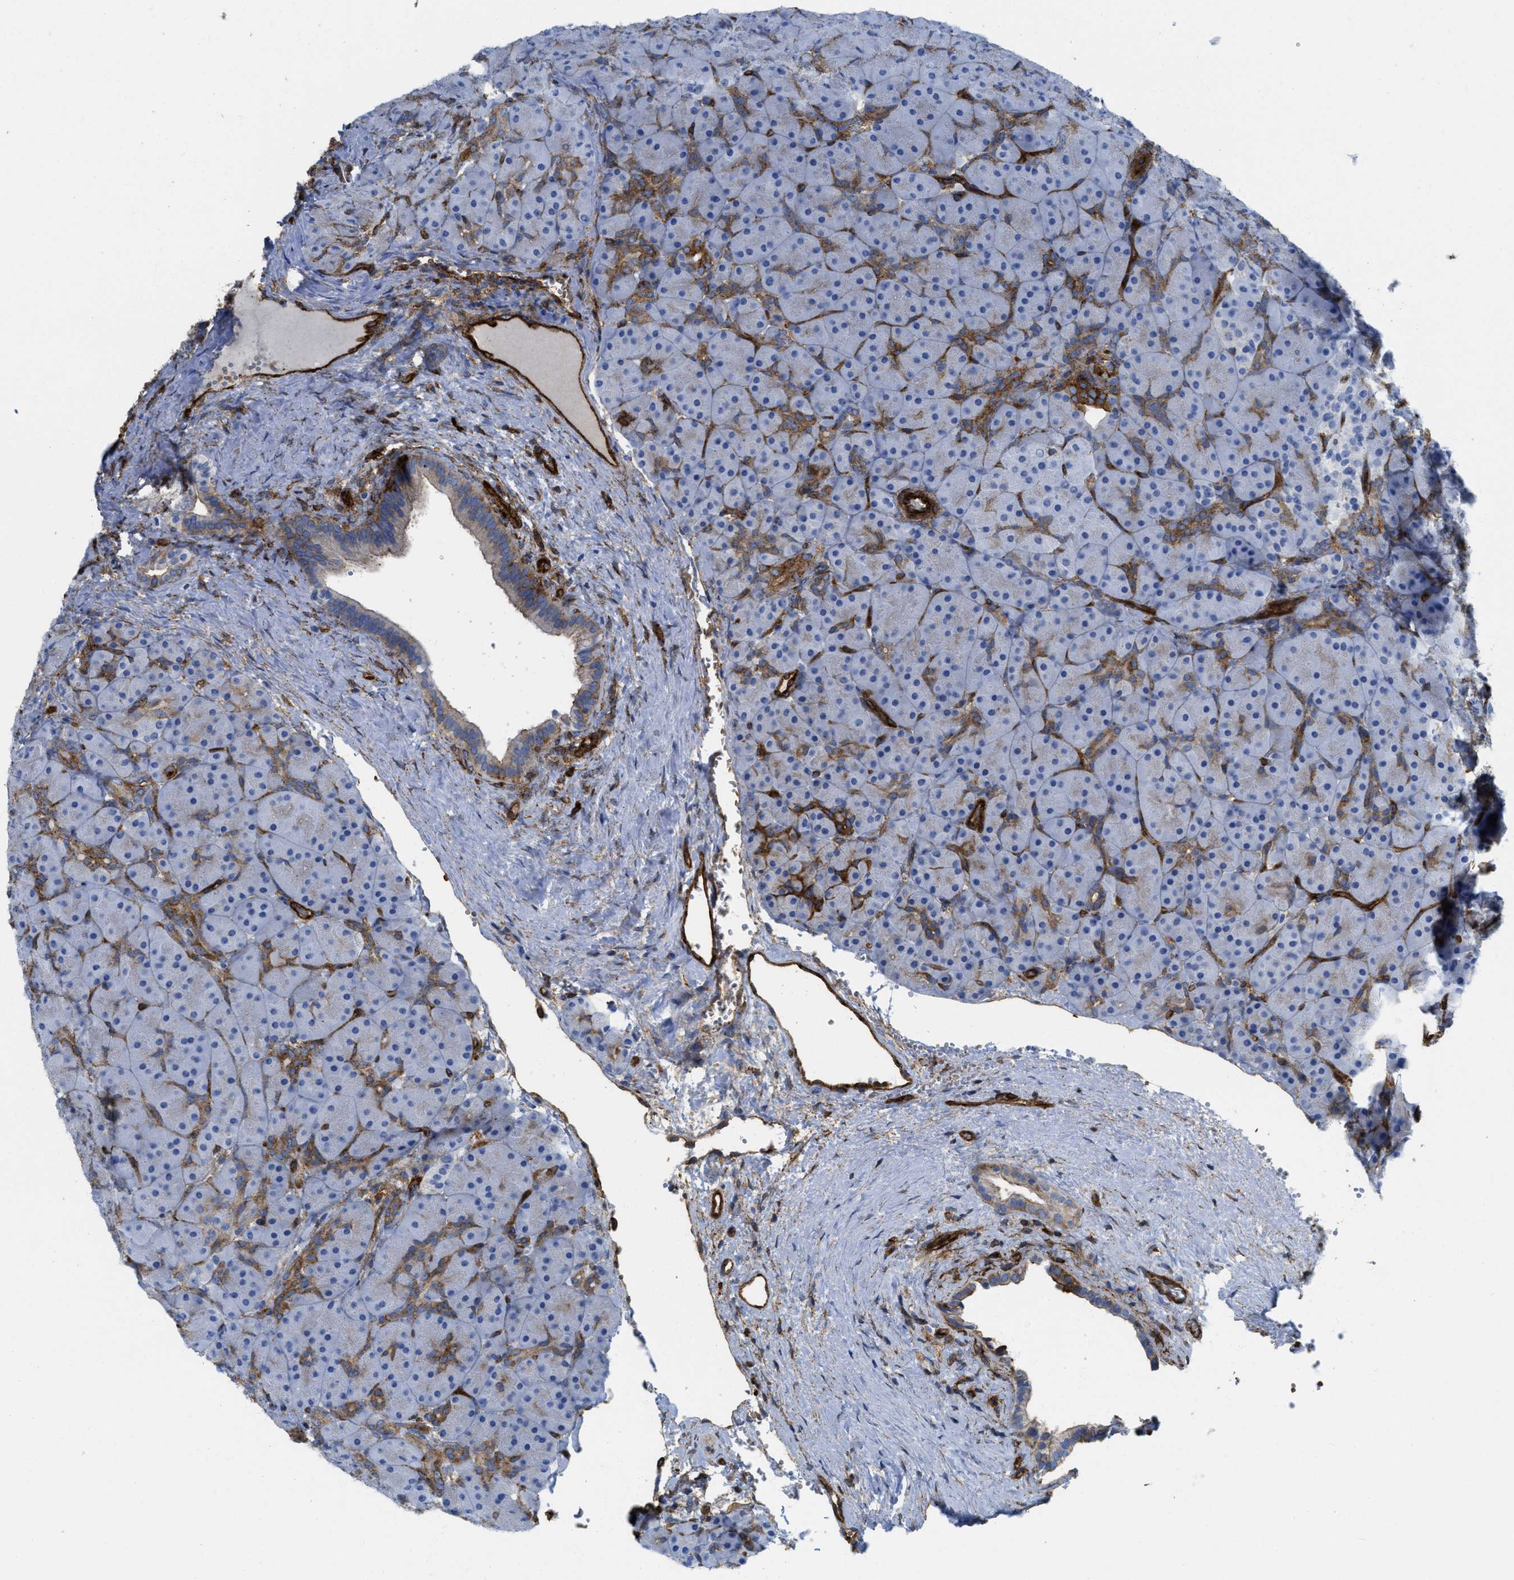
{"staining": {"intensity": "moderate", "quantity": "25%-75%", "location": "cytoplasmic/membranous"}, "tissue": "pancreas", "cell_type": "Exocrine glandular cells", "image_type": "normal", "snomed": [{"axis": "morphology", "description": "Normal tissue, NOS"}, {"axis": "topography", "description": "Pancreas"}], "caption": "Immunohistochemical staining of benign human pancreas displays medium levels of moderate cytoplasmic/membranous positivity in approximately 25%-75% of exocrine glandular cells. The staining was performed using DAB (3,3'-diaminobenzidine) to visualize the protein expression in brown, while the nuclei were stained in blue with hematoxylin (Magnification: 20x).", "gene": "HIP1", "patient": {"sex": "male", "age": 66}}